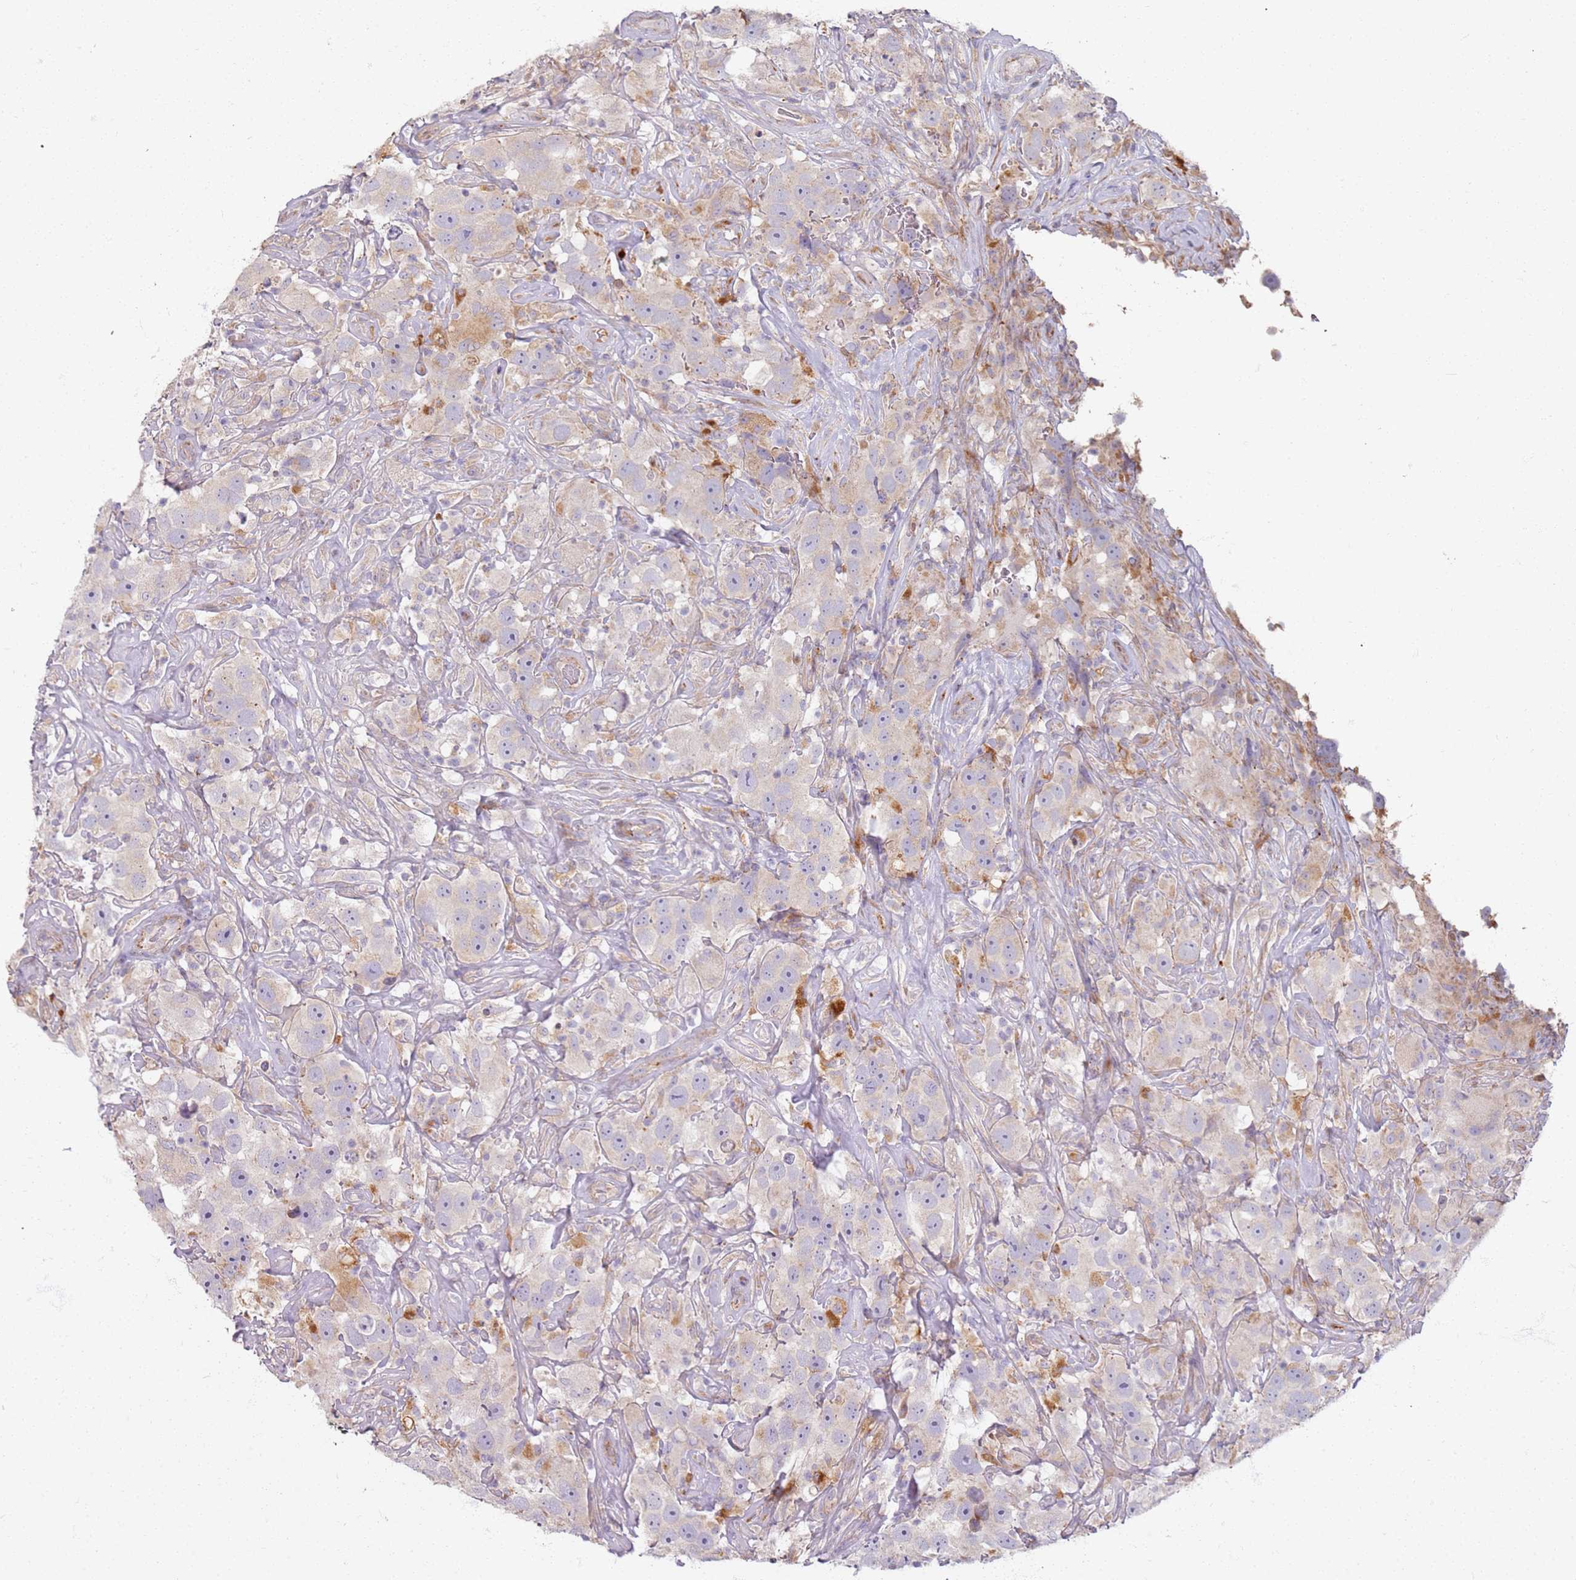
{"staining": {"intensity": "negative", "quantity": "none", "location": "none"}, "tissue": "testis cancer", "cell_type": "Tumor cells", "image_type": "cancer", "snomed": [{"axis": "morphology", "description": "Seminoma, NOS"}, {"axis": "topography", "description": "Testis"}], "caption": "Immunohistochemistry (IHC) of human seminoma (testis) displays no positivity in tumor cells.", "gene": "PROKR2", "patient": {"sex": "male", "age": 49}}